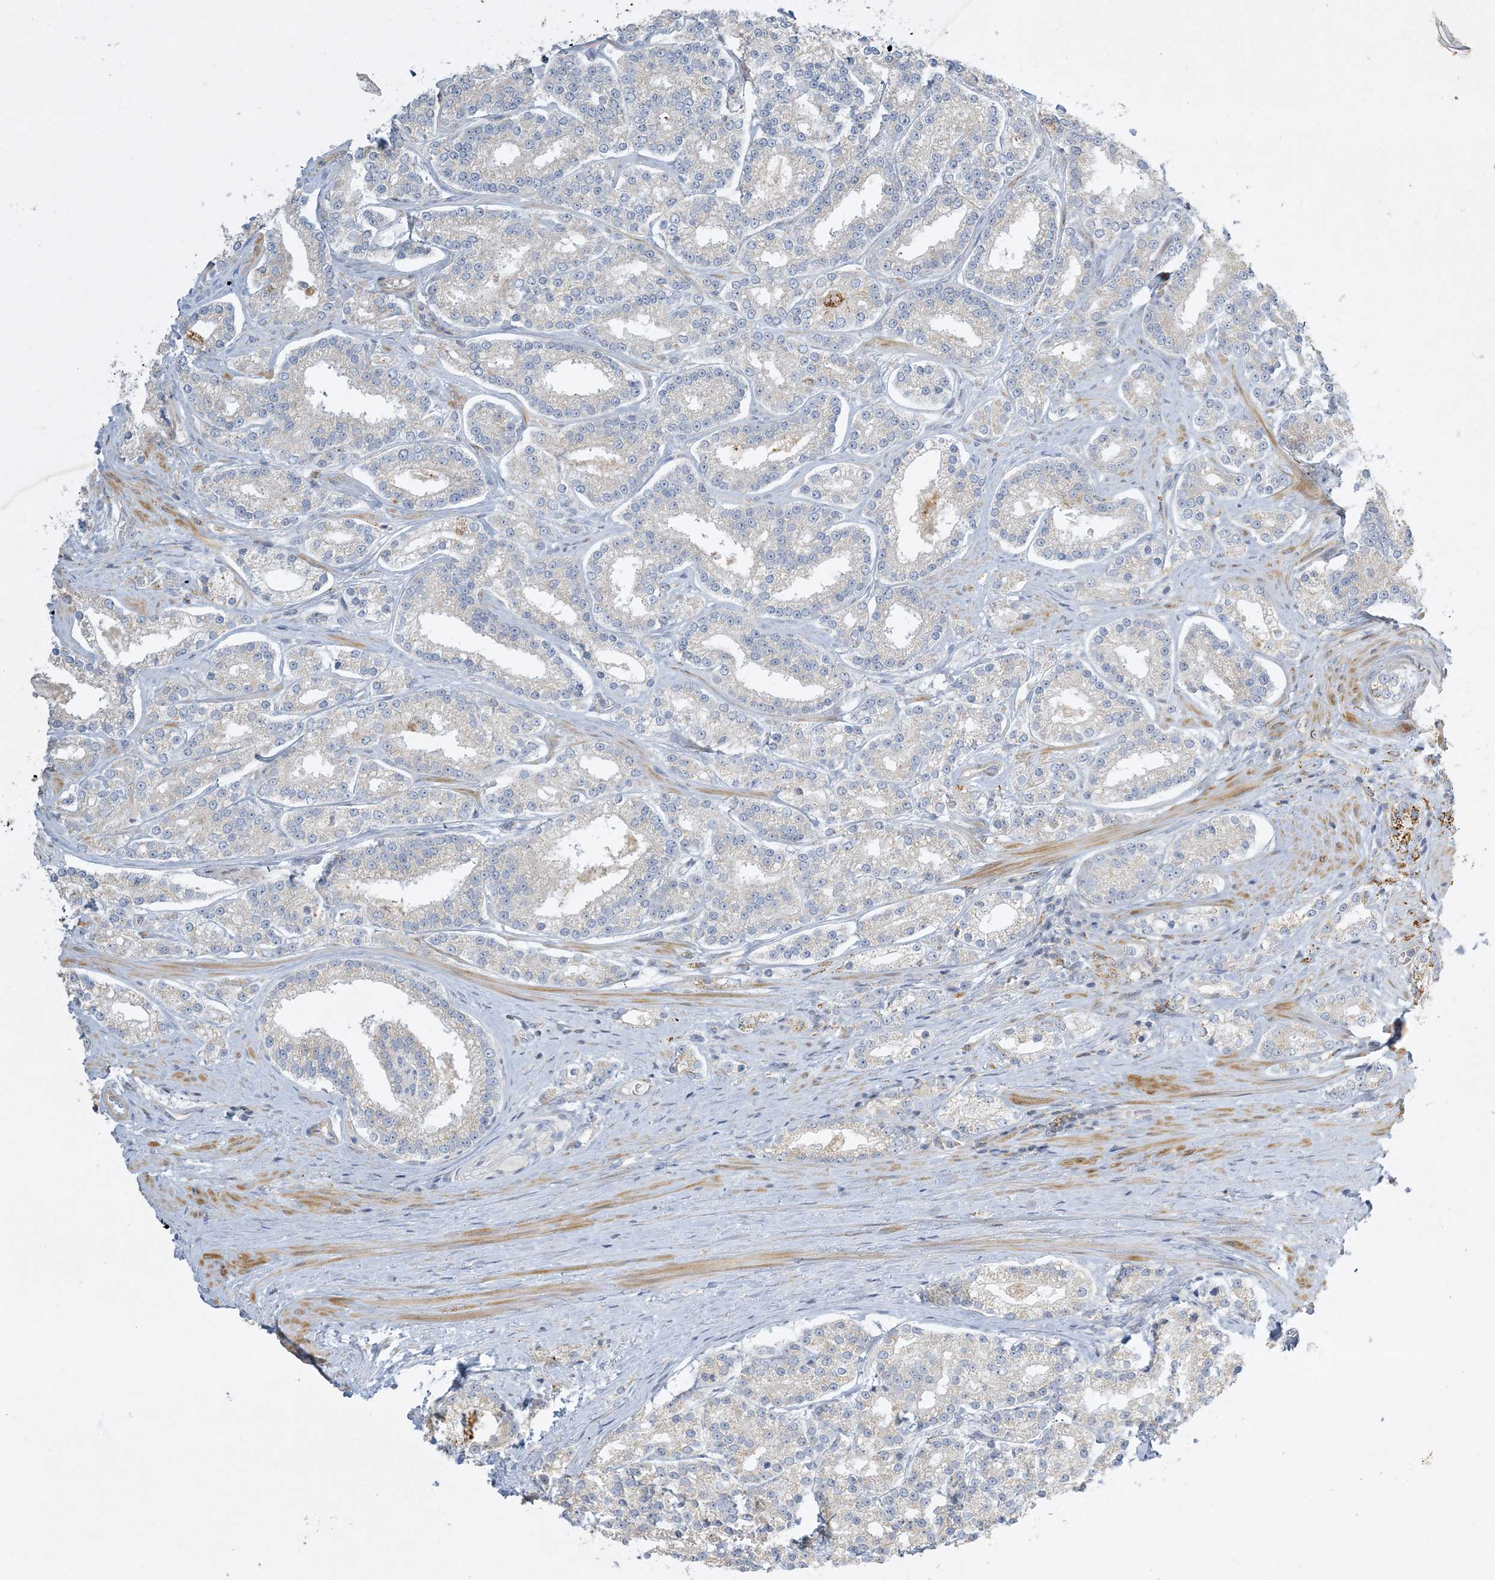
{"staining": {"intensity": "negative", "quantity": "none", "location": "none"}, "tissue": "prostate cancer", "cell_type": "Tumor cells", "image_type": "cancer", "snomed": [{"axis": "morphology", "description": "Normal tissue, NOS"}, {"axis": "morphology", "description": "Adenocarcinoma, High grade"}, {"axis": "topography", "description": "Prostate"}], "caption": "The image shows no staining of tumor cells in prostate cancer.", "gene": "LTN1", "patient": {"sex": "male", "age": 83}}